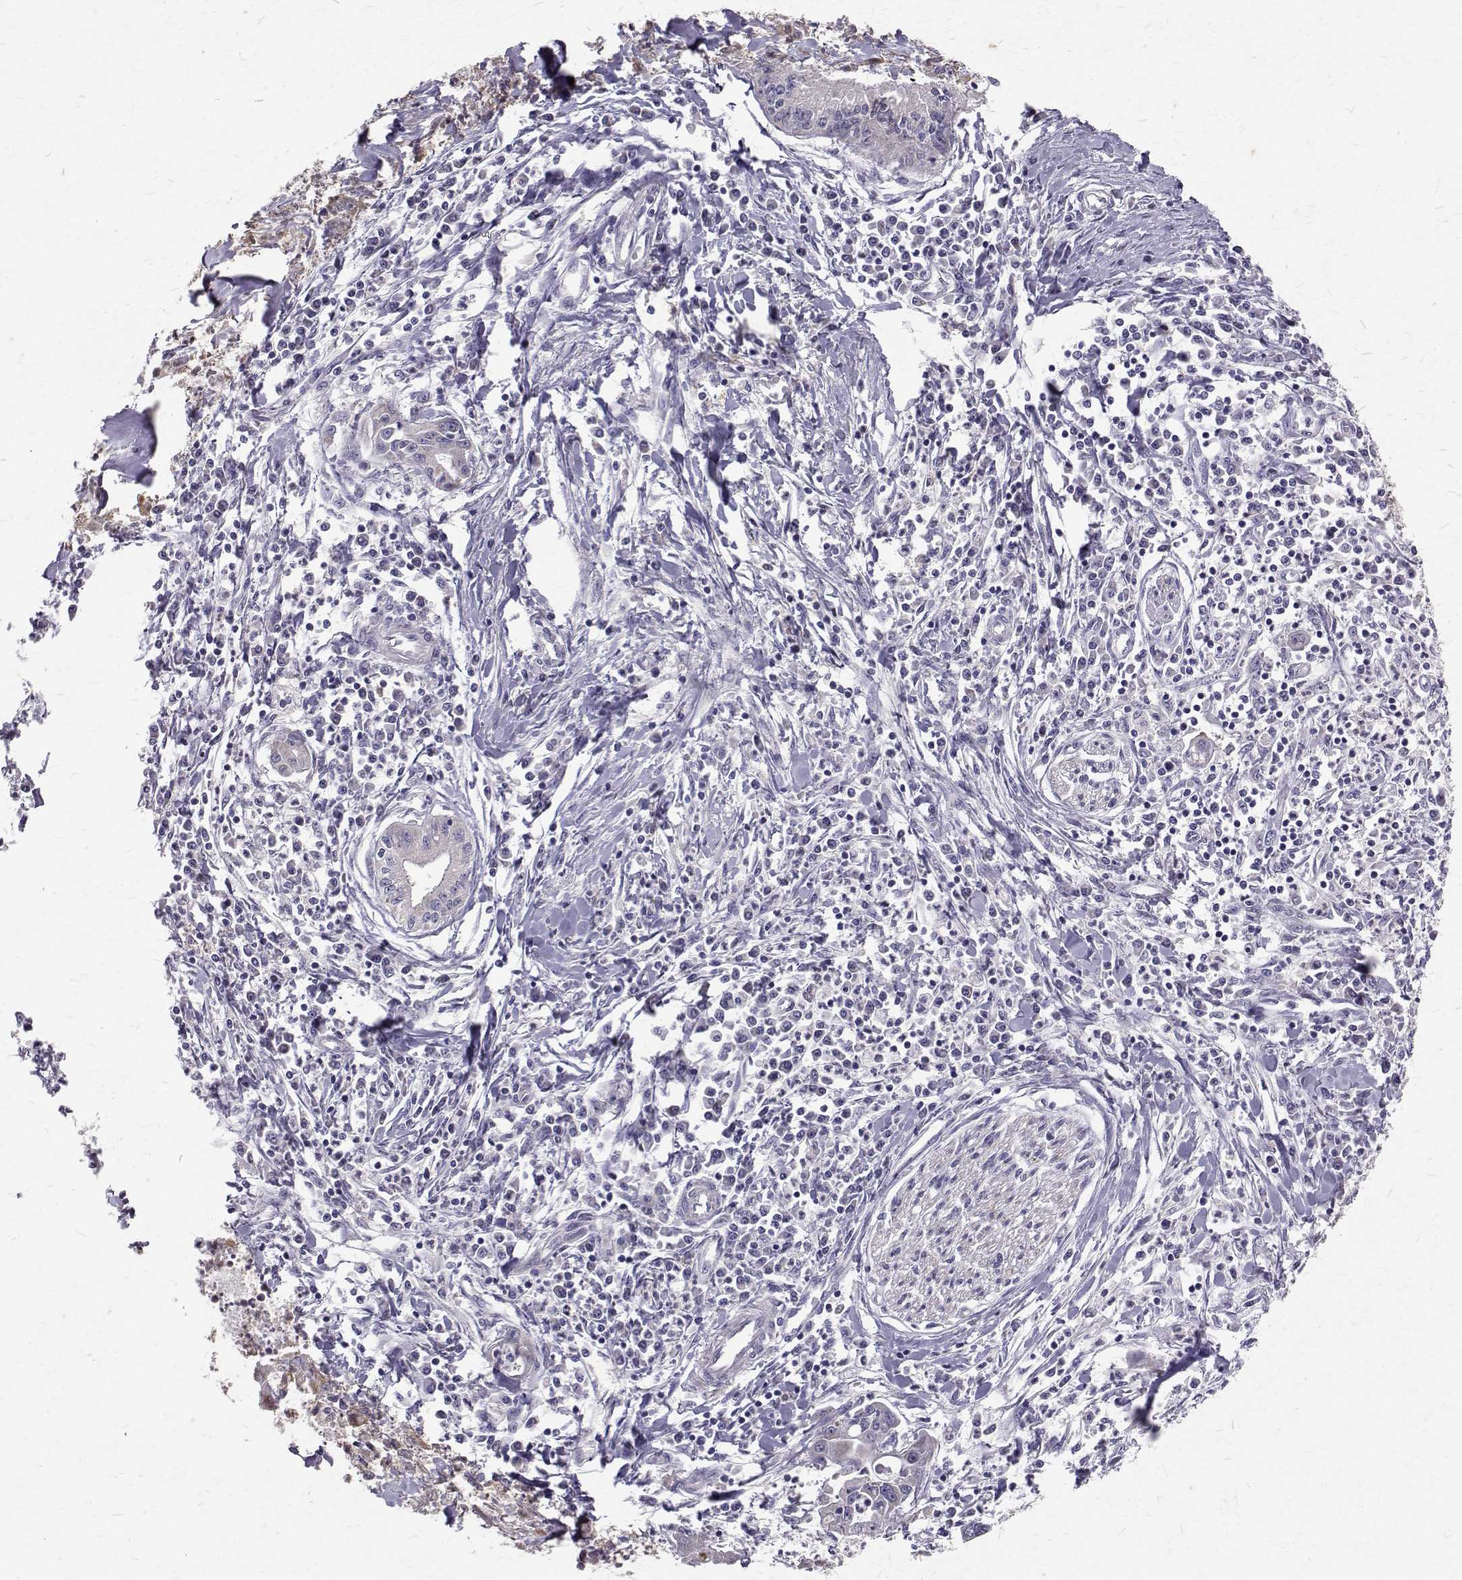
{"staining": {"intensity": "negative", "quantity": "none", "location": "none"}, "tissue": "pancreatic cancer", "cell_type": "Tumor cells", "image_type": "cancer", "snomed": [{"axis": "morphology", "description": "Adenocarcinoma, NOS"}, {"axis": "topography", "description": "Pancreas"}], "caption": "Pancreatic adenocarcinoma was stained to show a protein in brown. There is no significant staining in tumor cells.", "gene": "CCDC89", "patient": {"sex": "male", "age": 72}}